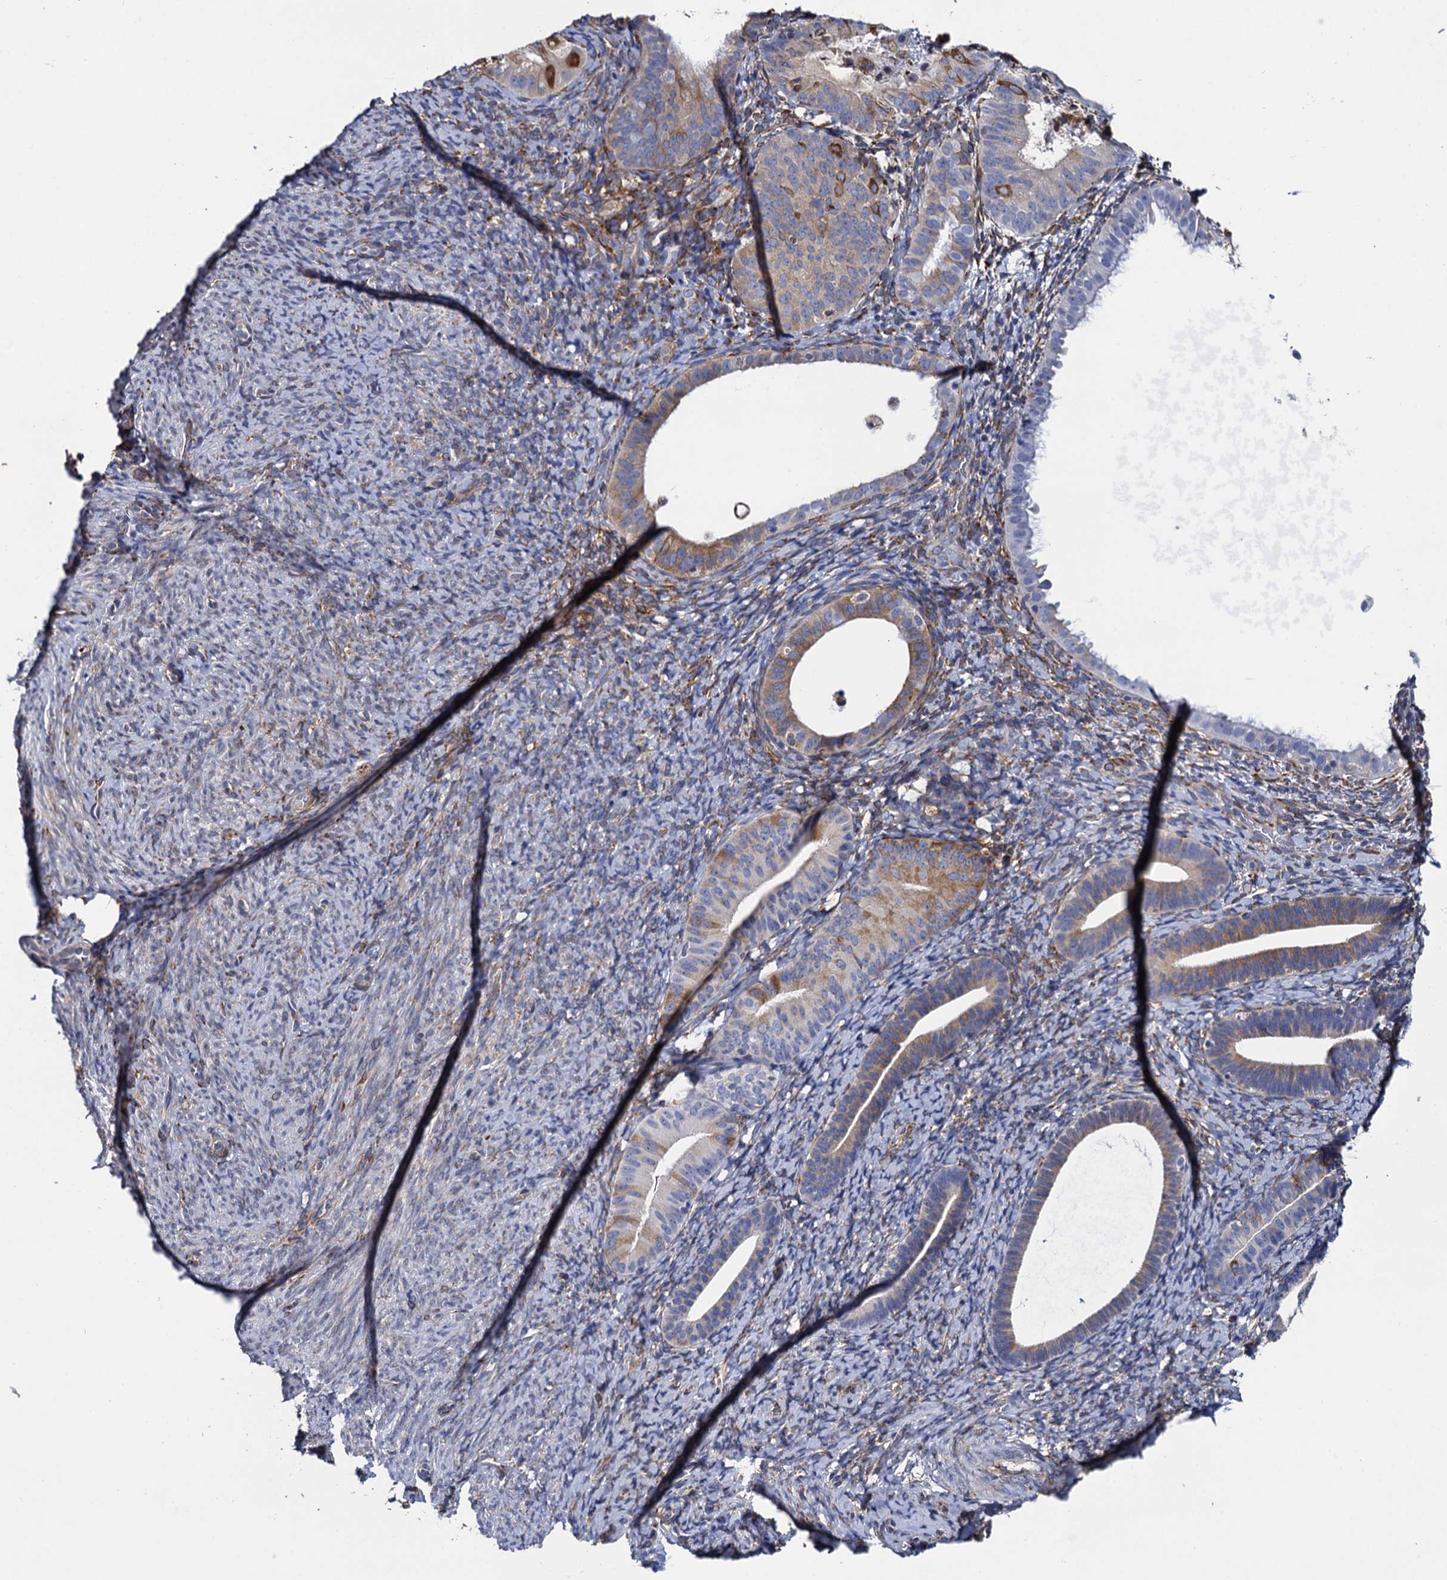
{"staining": {"intensity": "strong", "quantity": "25%-75%", "location": "cytoplasmic/membranous"}, "tissue": "endometrium", "cell_type": "Cells in endometrial stroma", "image_type": "normal", "snomed": [{"axis": "morphology", "description": "Normal tissue, NOS"}, {"axis": "topography", "description": "Endometrium"}], "caption": "Protein analysis of unremarkable endometrium displays strong cytoplasmic/membranous positivity in approximately 25%-75% of cells in endometrial stroma. The staining is performed using DAB (3,3'-diaminobenzidine) brown chromogen to label protein expression. The nuclei are counter-stained blue using hematoxylin.", "gene": "POGLUT3", "patient": {"sex": "female", "age": 65}}